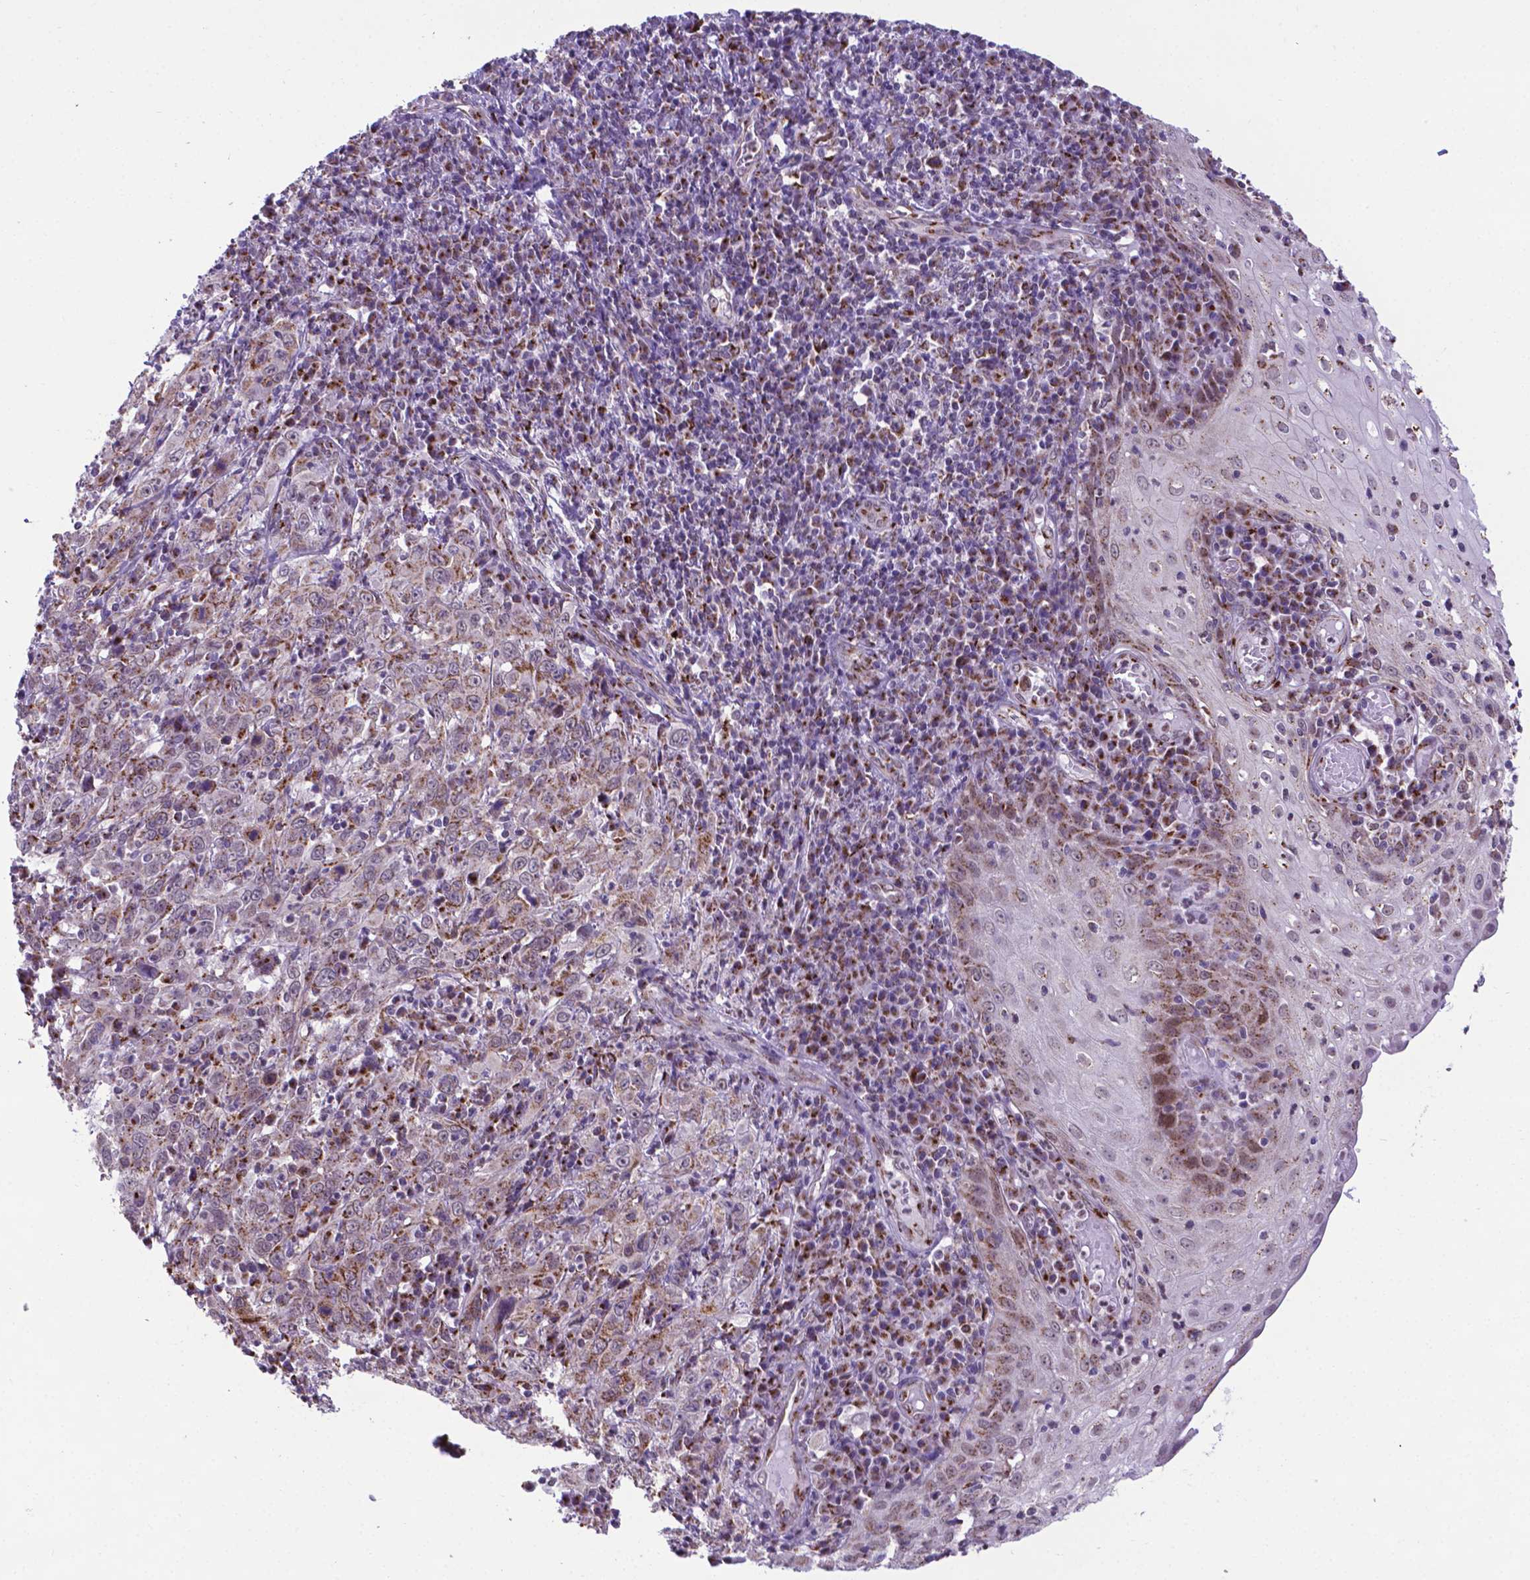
{"staining": {"intensity": "weak", "quantity": ">75%", "location": "cytoplasmic/membranous"}, "tissue": "cervical cancer", "cell_type": "Tumor cells", "image_type": "cancer", "snomed": [{"axis": "morphology", "description": "Squamous cell carcinoma, NOS"}, {"axis": "topography", "description": "Cervix"}], "caption": "IHC of human squamous cell carcinoma (cervical) demonstrates low levels of weak cytoplasmic/membranous staining in about >75% of tumor cells.", "gene": "MRPL10", "patient": {"sex": "female", "age": 46}}